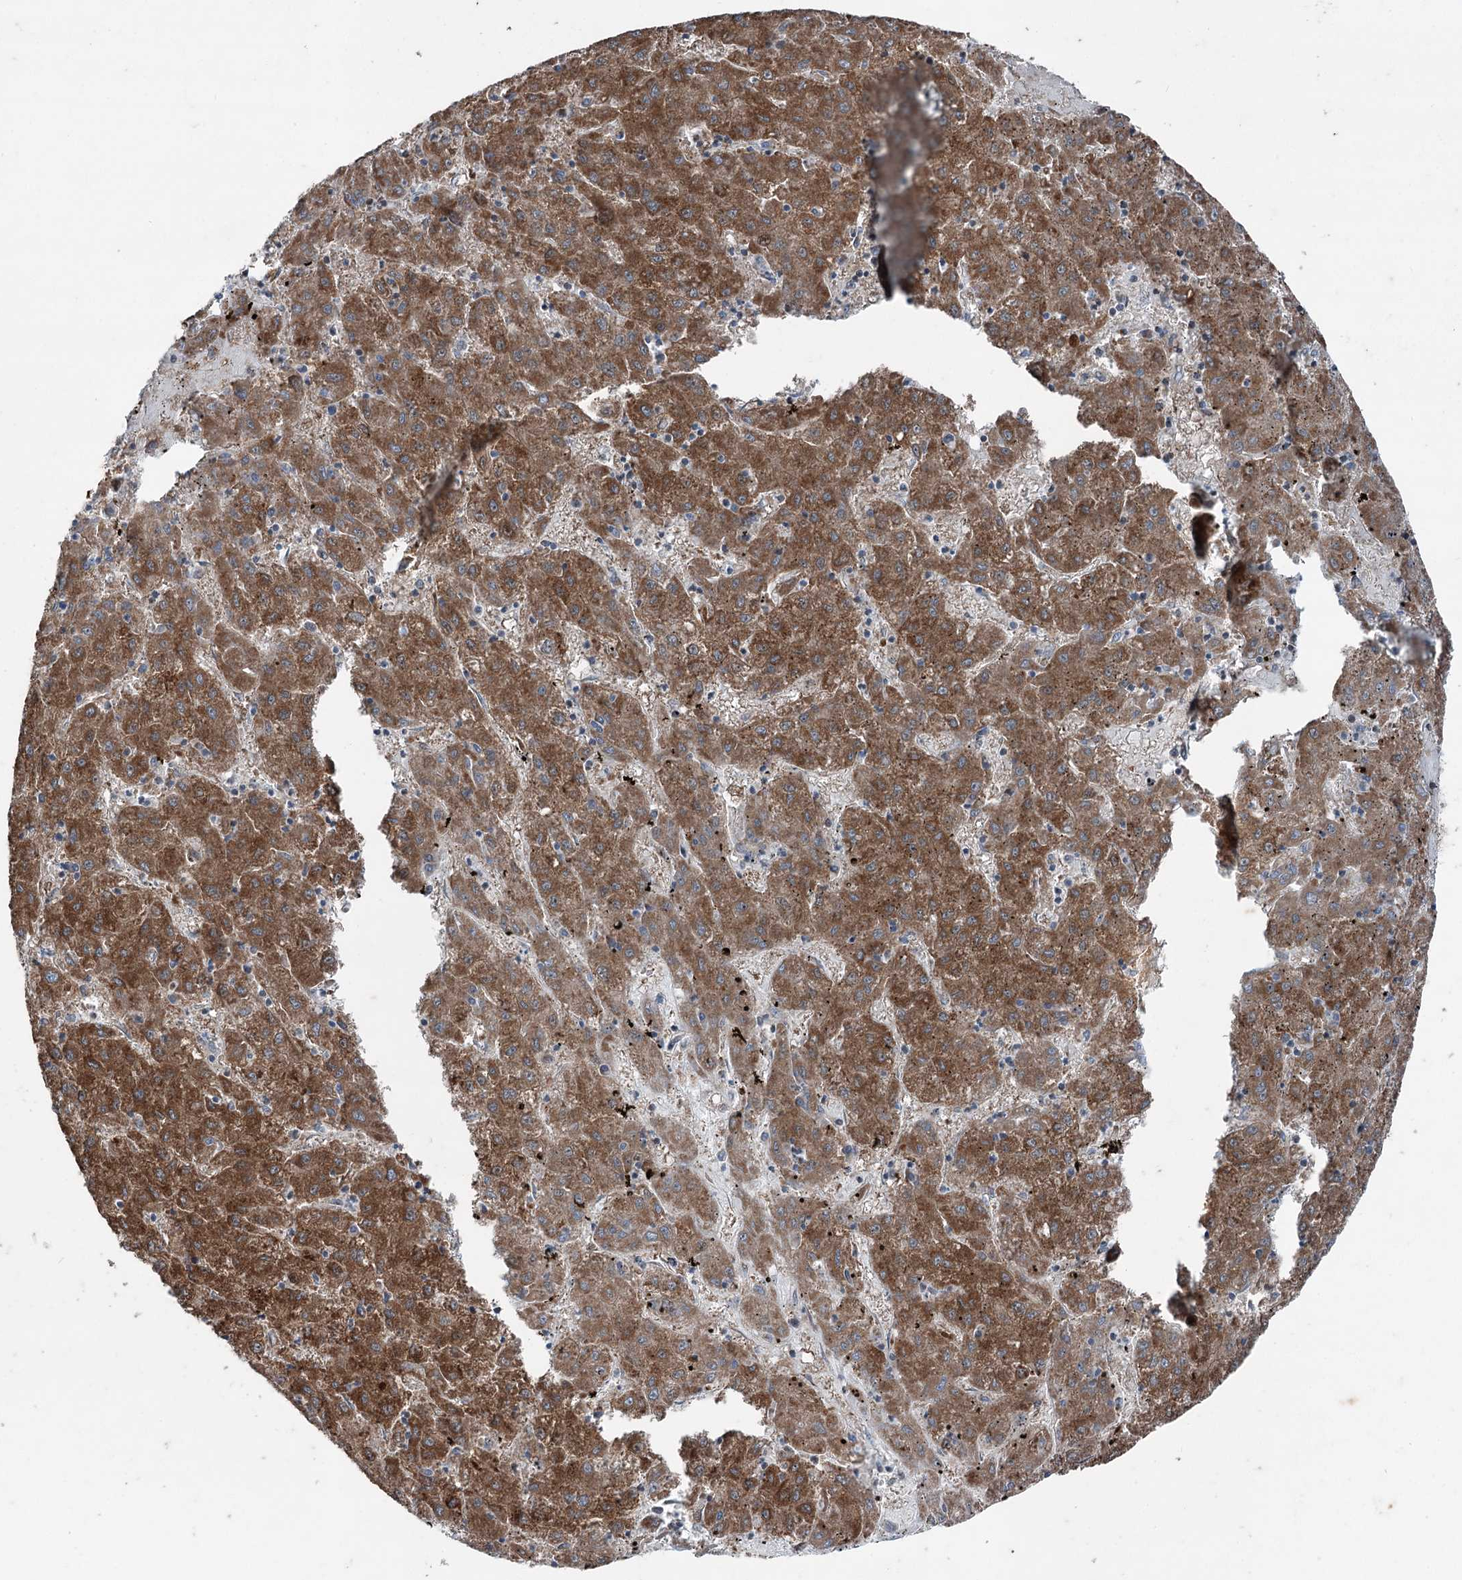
{"staining": {"intensity": "strong", "quantity": ">75%", "location": "cytoplasmic/membranous"}, "tissue": "liver cancer", "cell_type": "Tumor cells", "image_type": "cancer", "snomed": [{"axis": "morphology", "description": "Carcinoma, Hepatocellular, NOS"}, {"axis": "topography", "description": "Liver"}], "caption": "Immunohistochemistry of hepatocellular carcinoma (liver) shows high levels of strong cytoplasmic/membranous expression in approximately >75% of tumor cells.", "gene": "UCN3", "patient": {"sex": "male", "age": 72}}